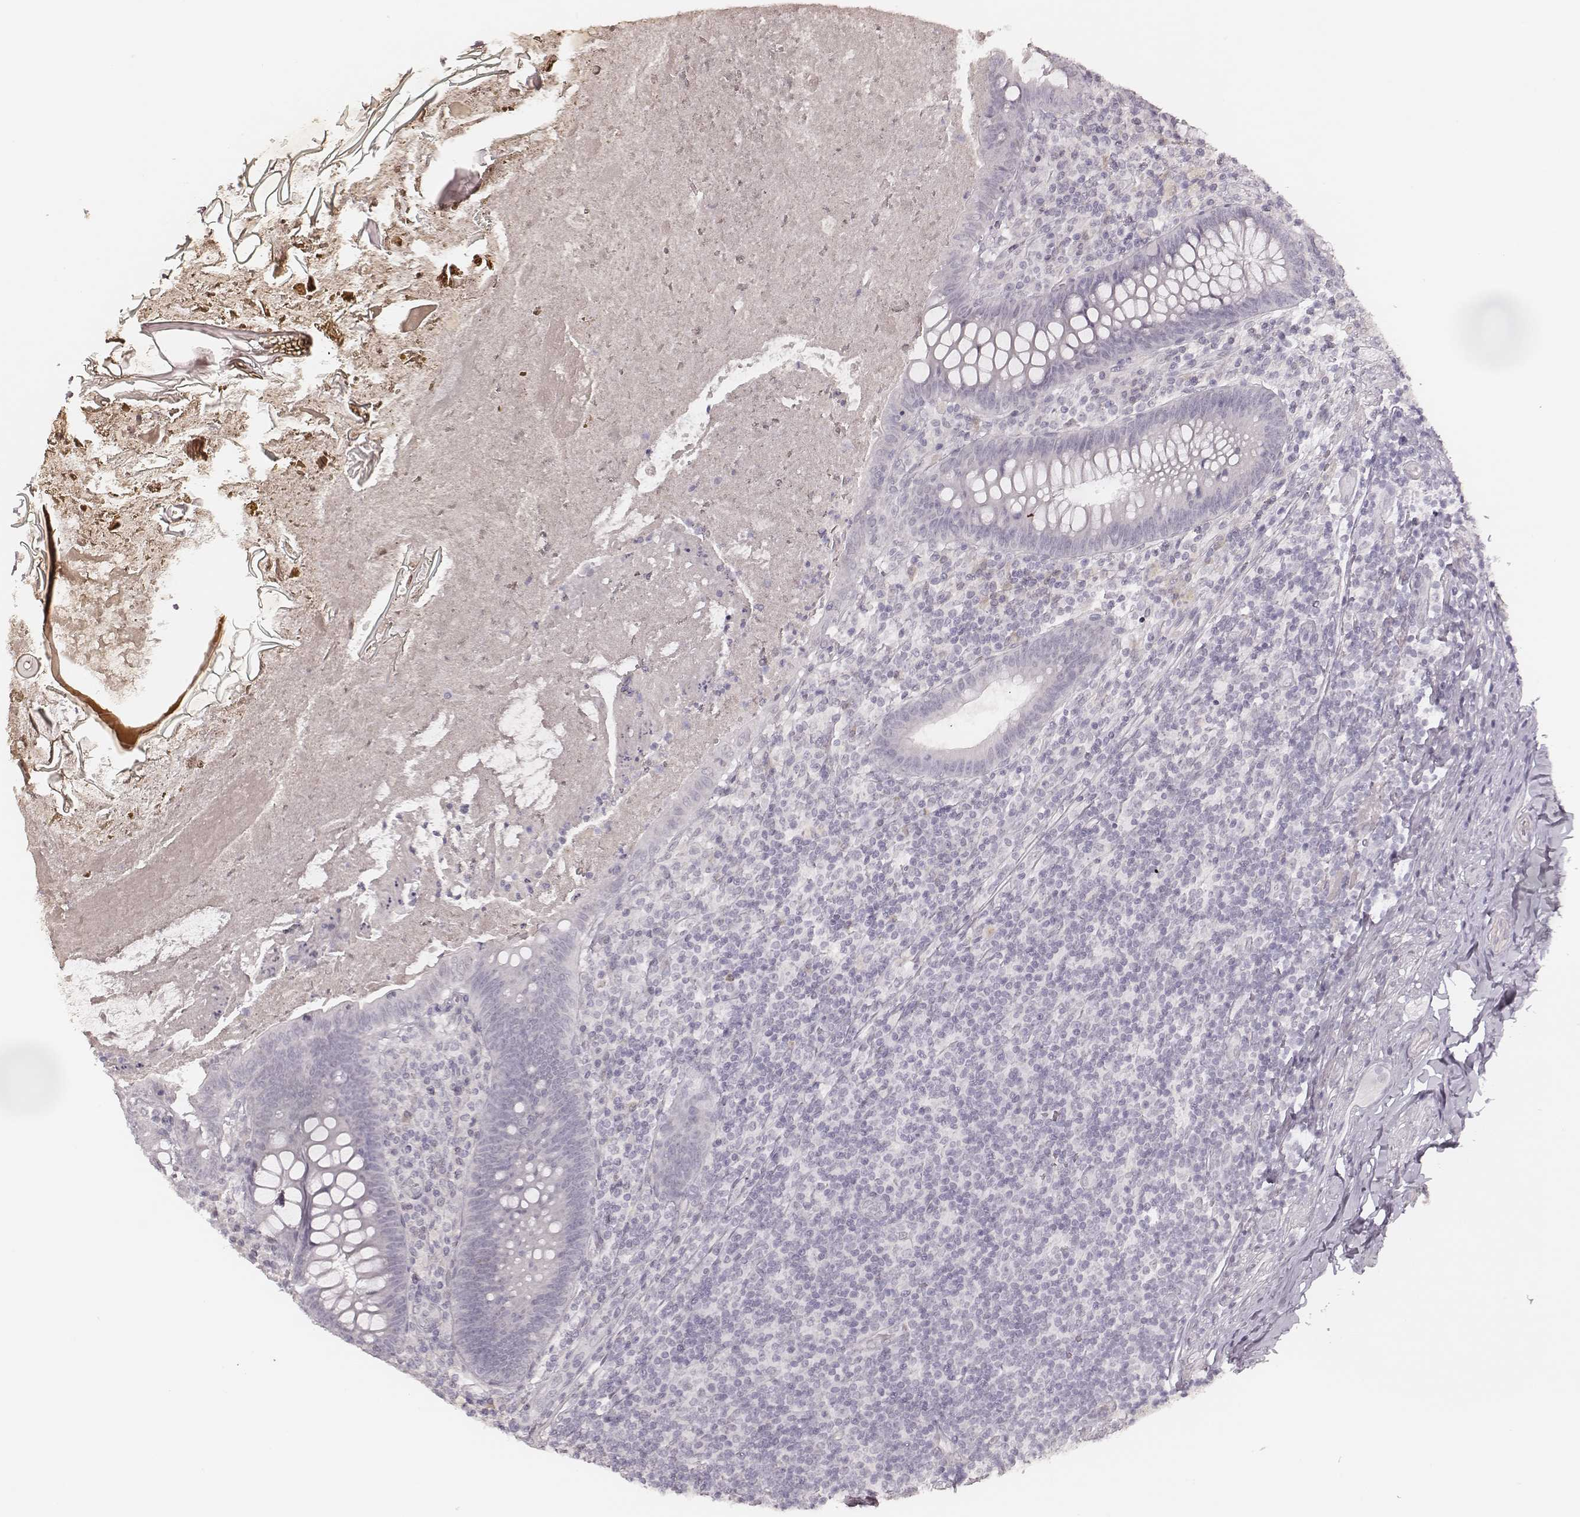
{"staining": {"intensity": "negative", "quantity": "none", "location": "none"}, "tissue": "appendix", "cell_type": "Glandular cells", "image_type": "normal", "snomed": [{"axis": "morphology", "description": "Normal tissue, NOS"}, {"axis": "topography", "description": "Appendix"}], "caption": "The image exhibits no significant positivity in glandular cells of appendix.", "gene": "MSX1", "patient": {"sex": "male", "age": 47}}